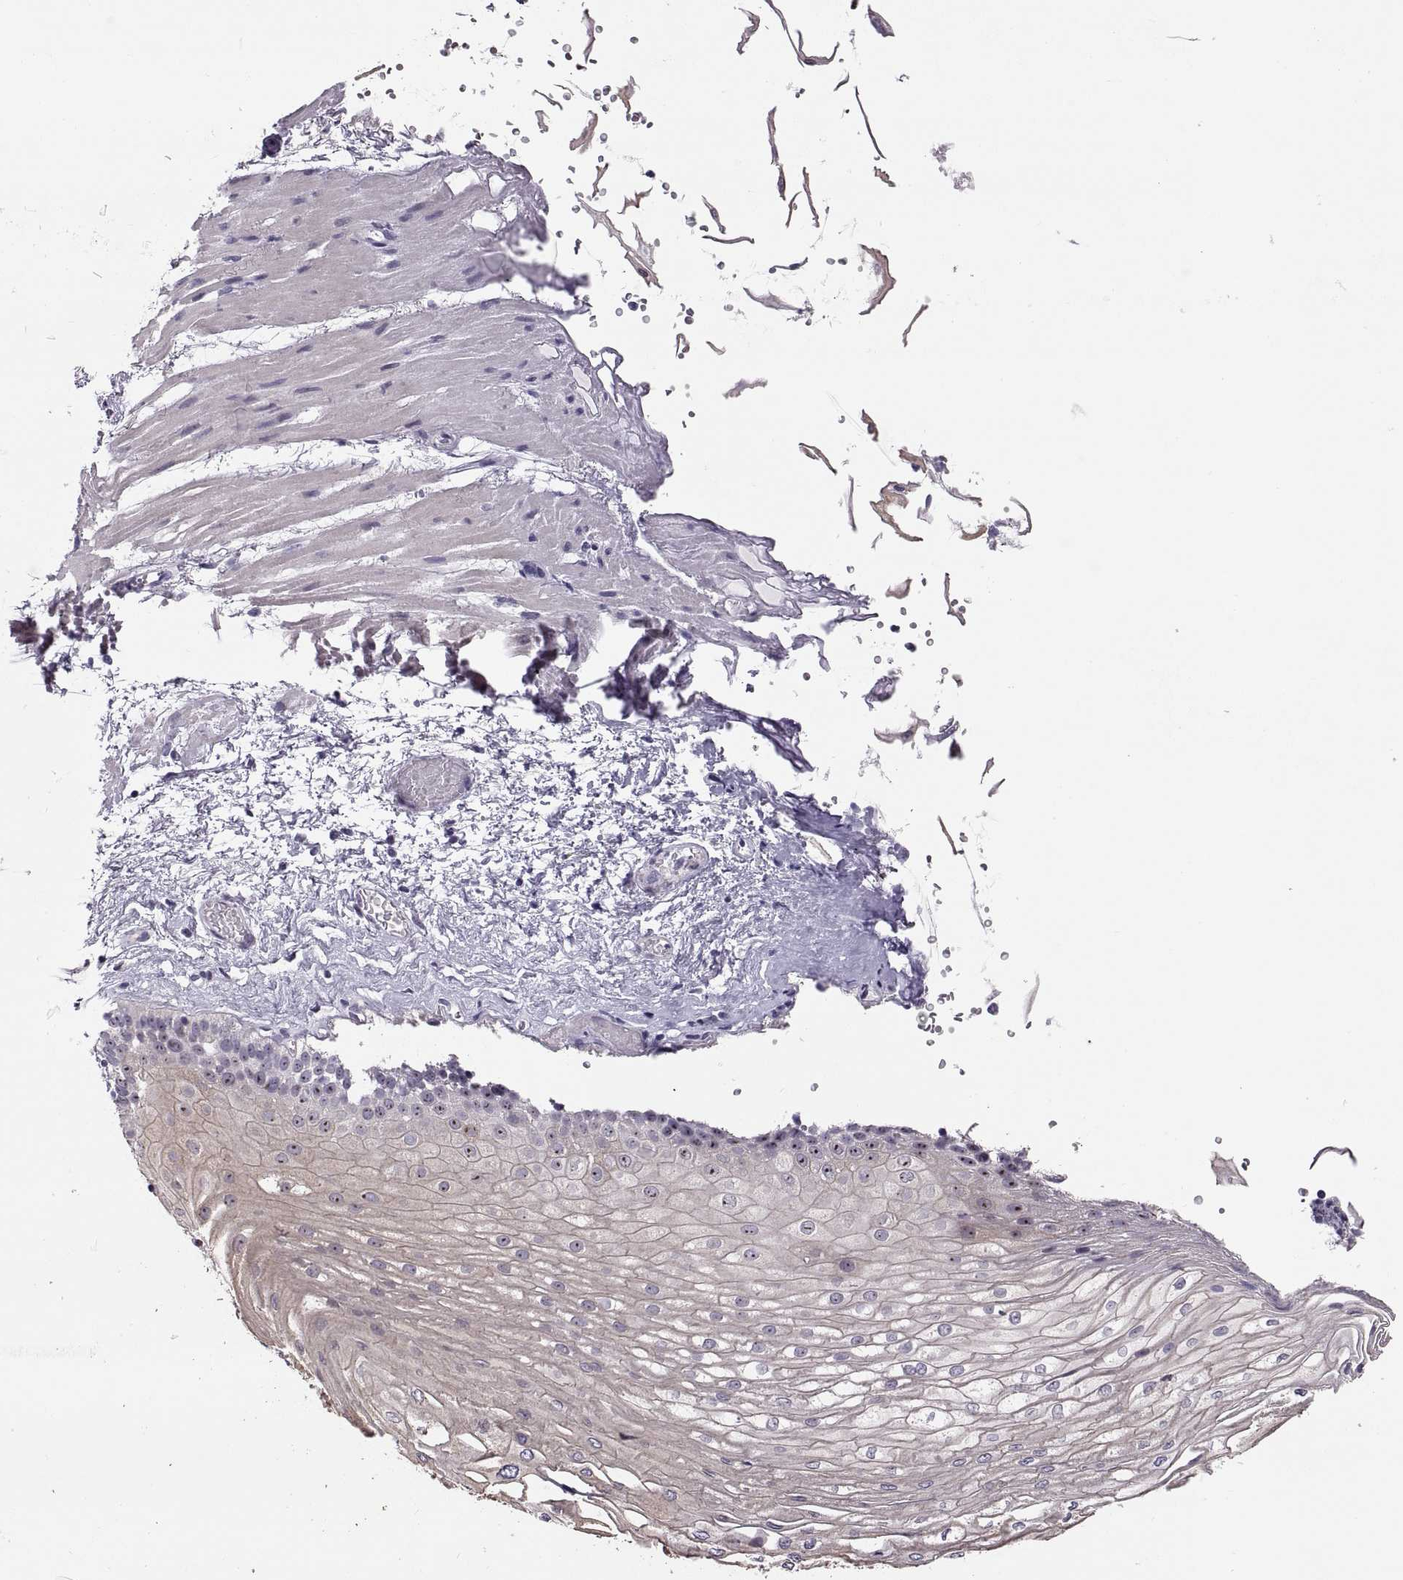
{"staining": {"intensity": "moderate", "quantity": "<25%", "location": "nuclear"}, "tissue": "esophagus", "cell_type": "Squamous epithelial cells", "image_type": "normal", "snomed": [{"axis": "morphology", "description": "Normal tissue, NOS"}, {"axis": "topography", "description": "Esophagus"}], "caption": "Immunohistochemical staining of unremarkable human esophagus reveals moderate nuclear protein positivity in about <25% of squamous epithelial cells.", "gene": "VSX2", "patient": {"sex": "female", "age": 62}}